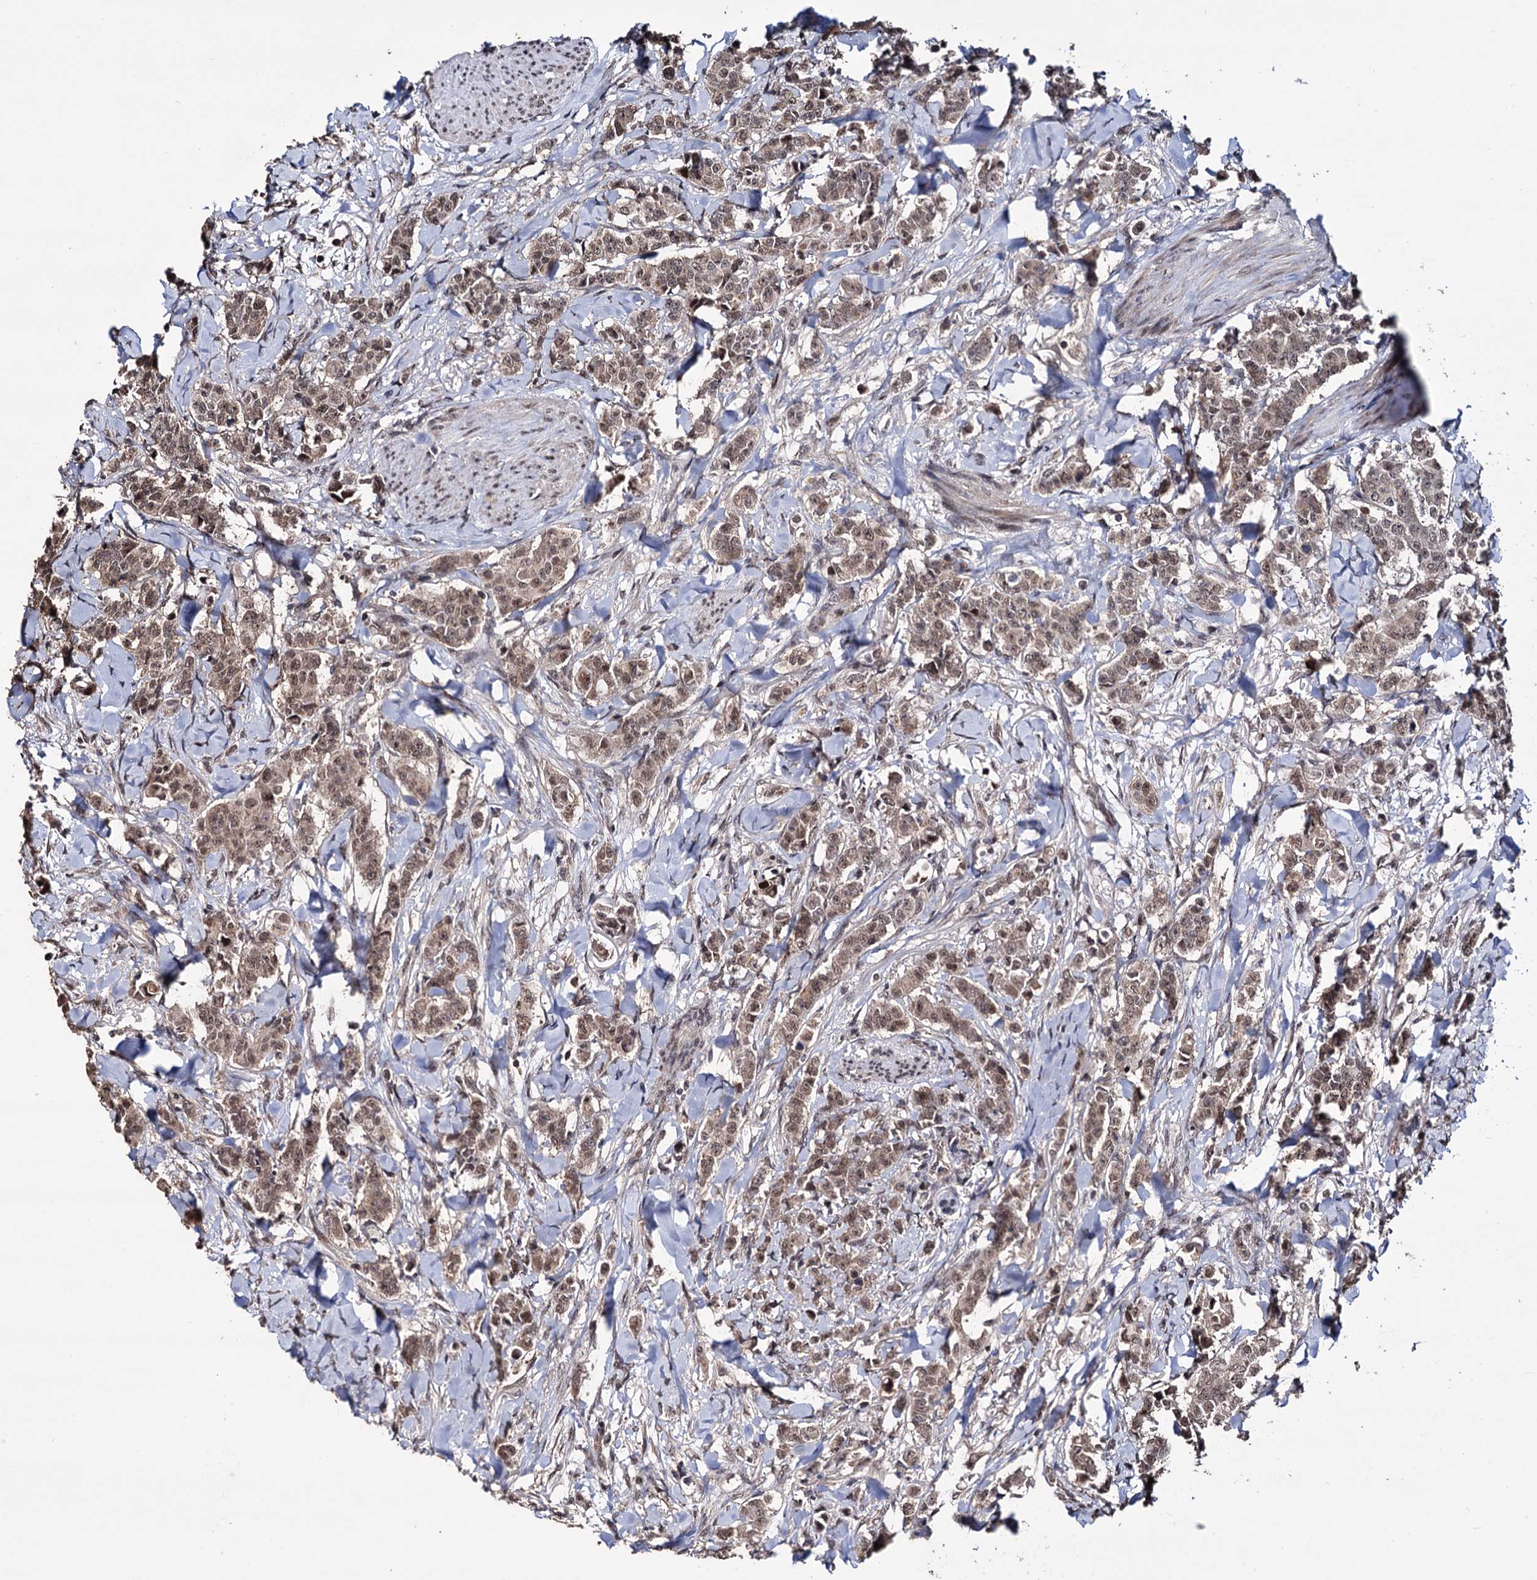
{"staining": {"intensity": "moderate", "quantity": ">75%", "location": "cytoplasmic/membranous,nuclear"}, "tissue": "breast cancer", "cell_type": "Tumor cells", "image_type": "cancer", "snomed": [{"axis": "morphology", "description": "Duct carcinoma"}, {"axis": "topography", "description": "Breast"}], "caption": "IHC staining of breast cancer, which demonstrates medium levels of moderate cytoplasmic/membranous and nuclear positivity in approximately >75% of tumor cells indicating moderate cytoplasmic/membranous and nuclear protein staining. The staining was performed using DAB (3,3'-diaminobenzidine) (brown) for protein detection and nuclei were counterstained in hematoxylin (blue).", "gene": "KLF5", "patient": {"sex": "female", "age": 40}}